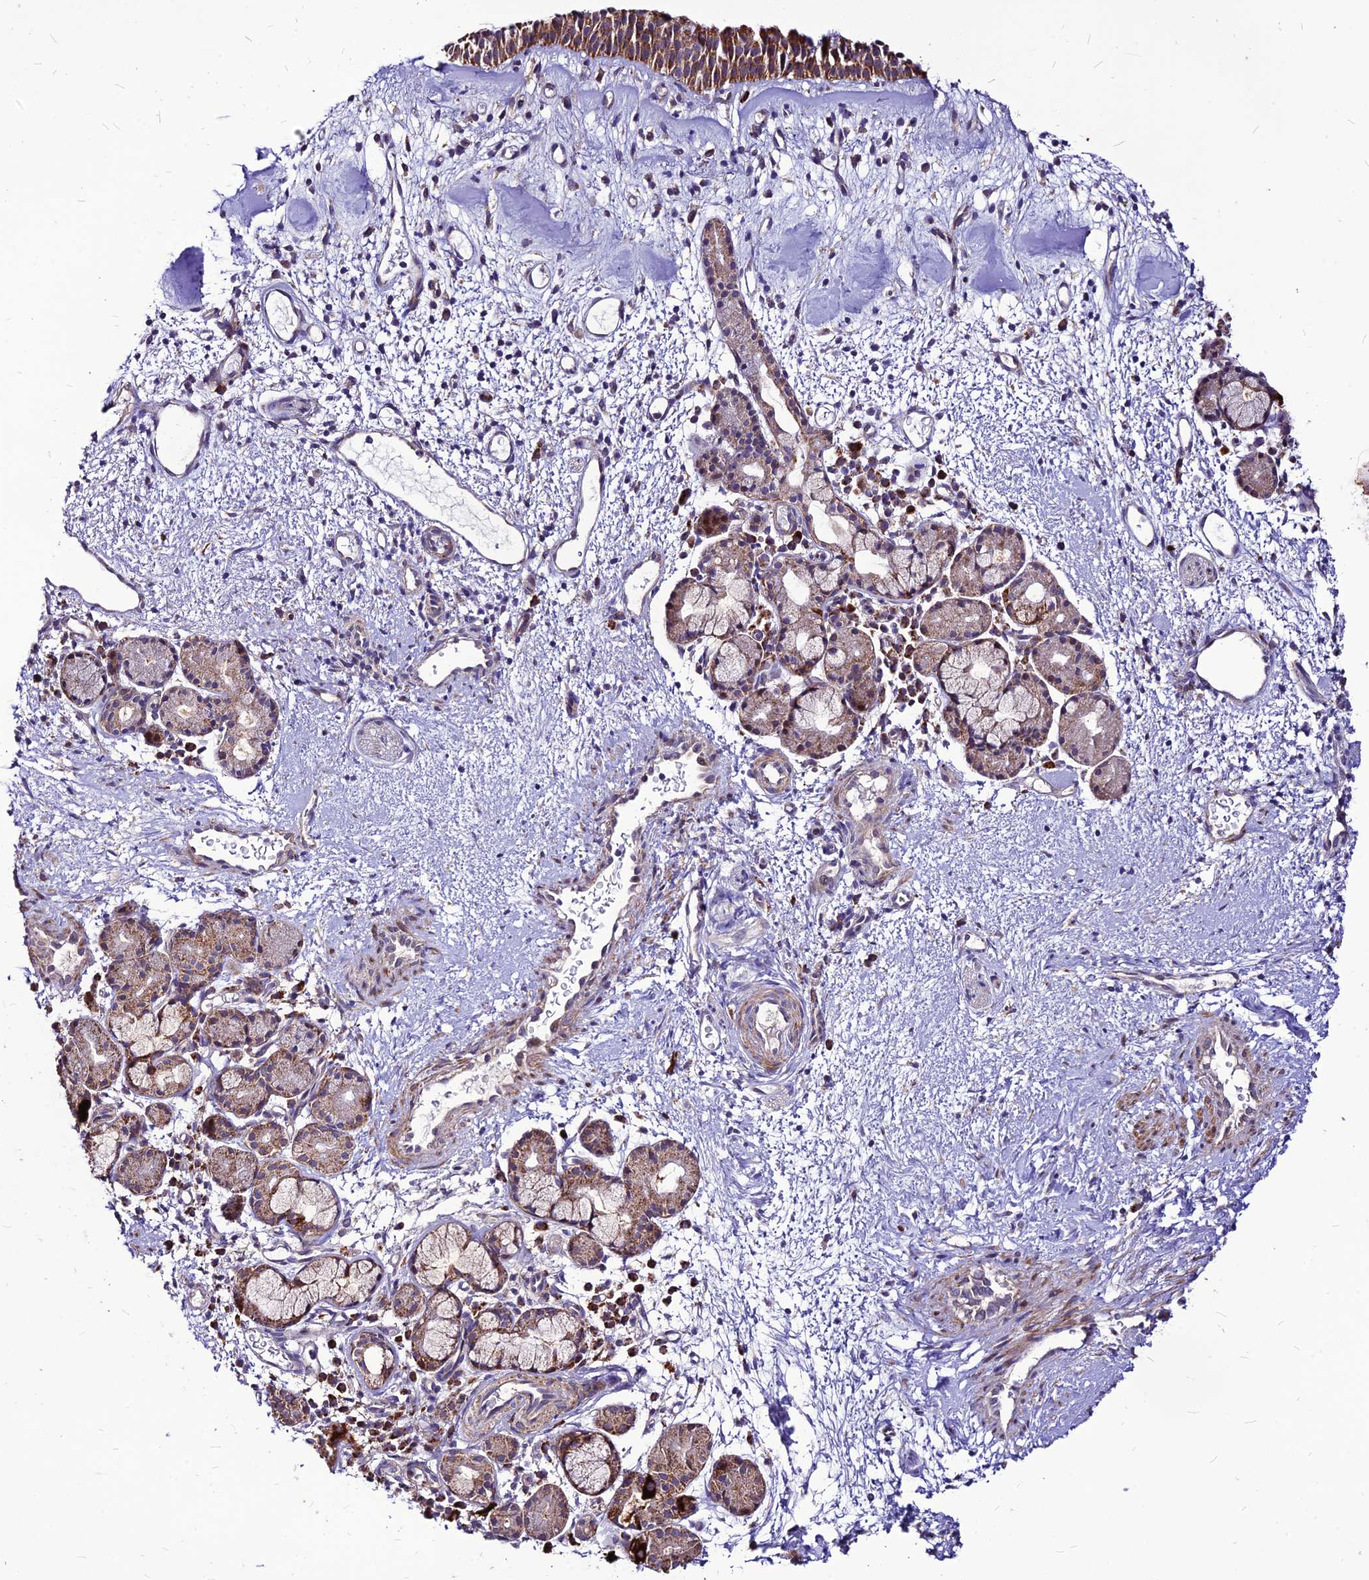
{"staining": {"intensity": "strong", "quantity": ">75%", "location": "cytoplasmic/membranous"}, "tissue": "nasopharynx", "cell_type": "Respiratory epithelial cells", "image_type": "normal", "snomed": [{"axis": "morphology", "description": "Normal tissue, NOS"}, {"axis": "topography", "description": "Nasopharynx"}], "caption": "Immunohistochemical staining of normal nasopharynx reveals strong cytoplasmic/membranous protein staining in about >75% of respiratory epithelial cells.", "gene": "ECI1", "patient": {"sex": "male", "age": 82}}